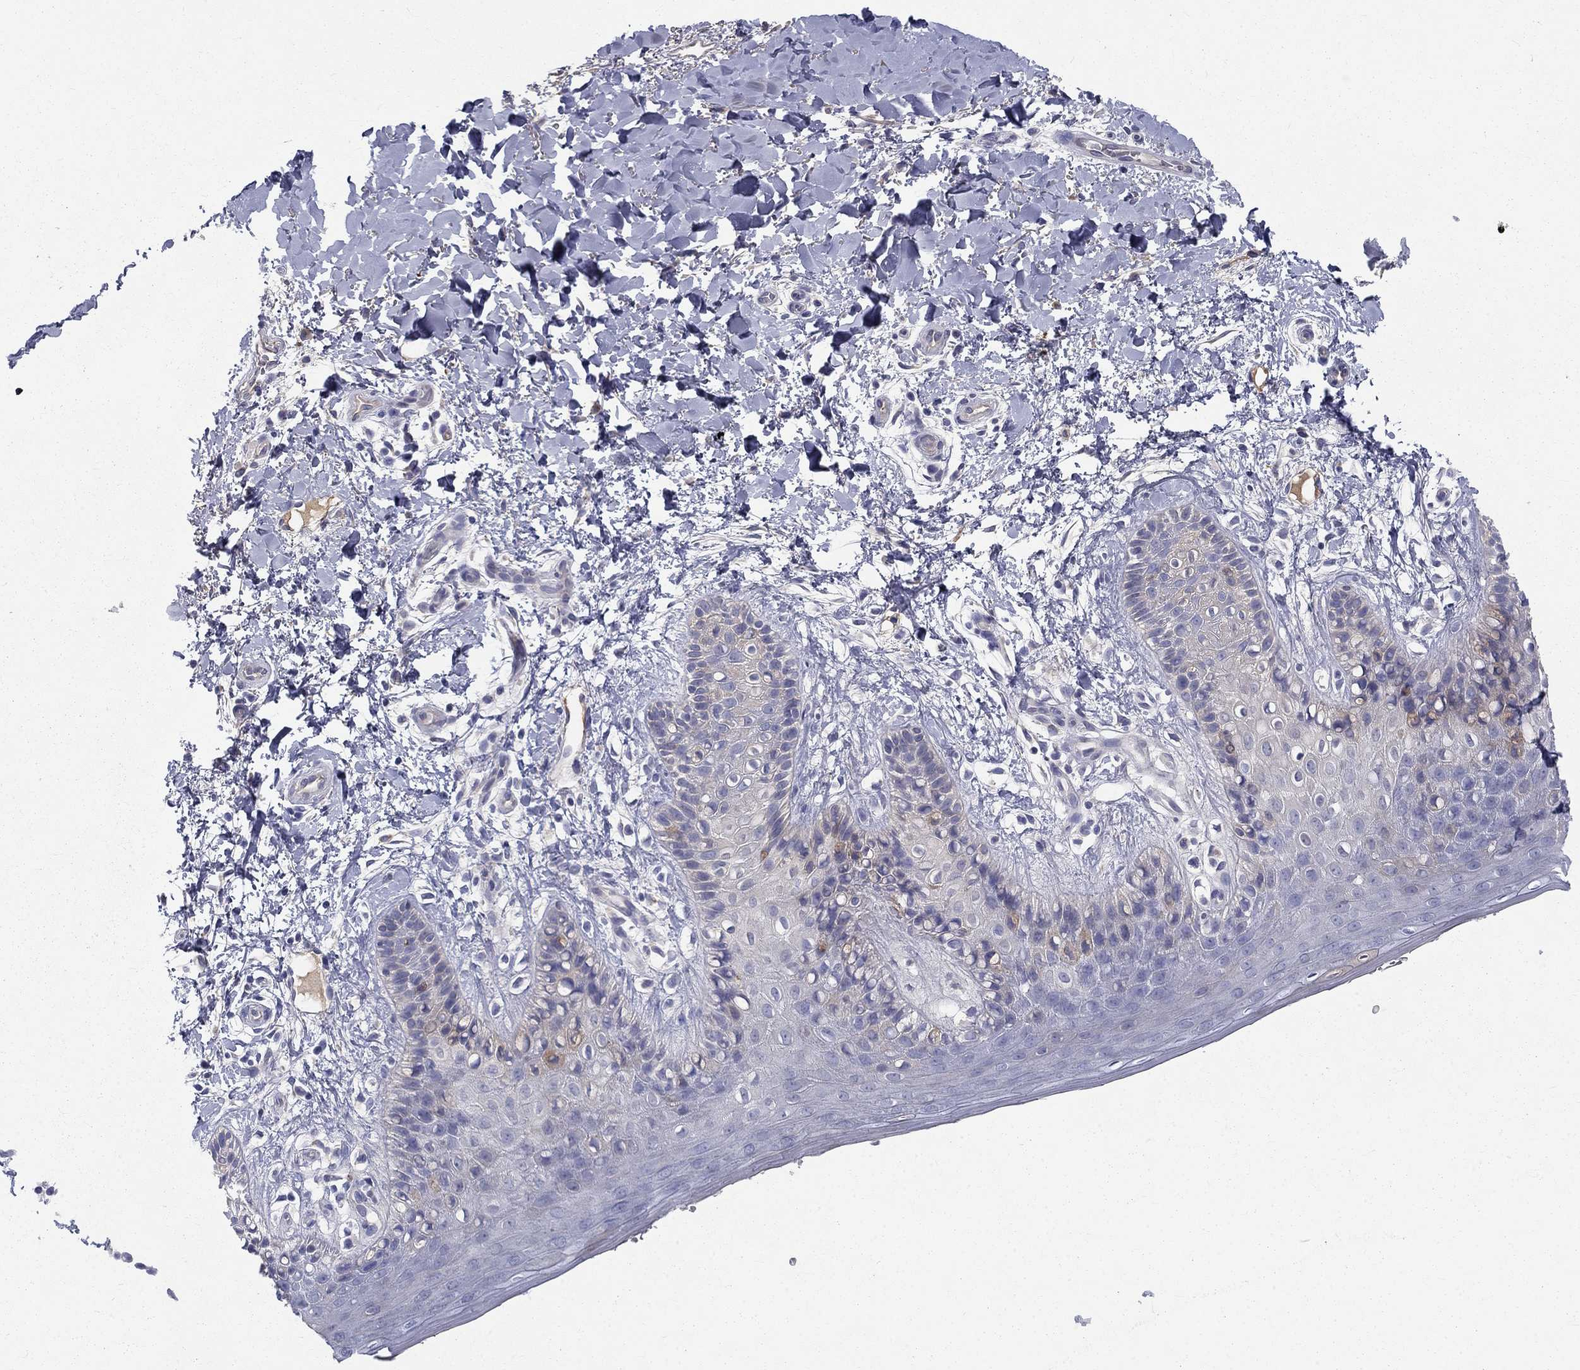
{"staining": {"intensity": "negative", "quantity": "none", "location": "none"}, "tissue": "skin", "cell_type": "Epidermal cells", "image_type": "normal", "snomed": [{"axis": "morphology", "description": "Normal tissue, NOS"}, {"axis": "topography", "description": "Anal"}], "caption": "This image is of normal skin stained with immunohistochemistry (IHC) to label a protein in brown with the nuclei are counter-stained blue. There is no expression in epidermal cells.", "gene": "EPDR1", "patient": {"sex": "male", "age": 36}}